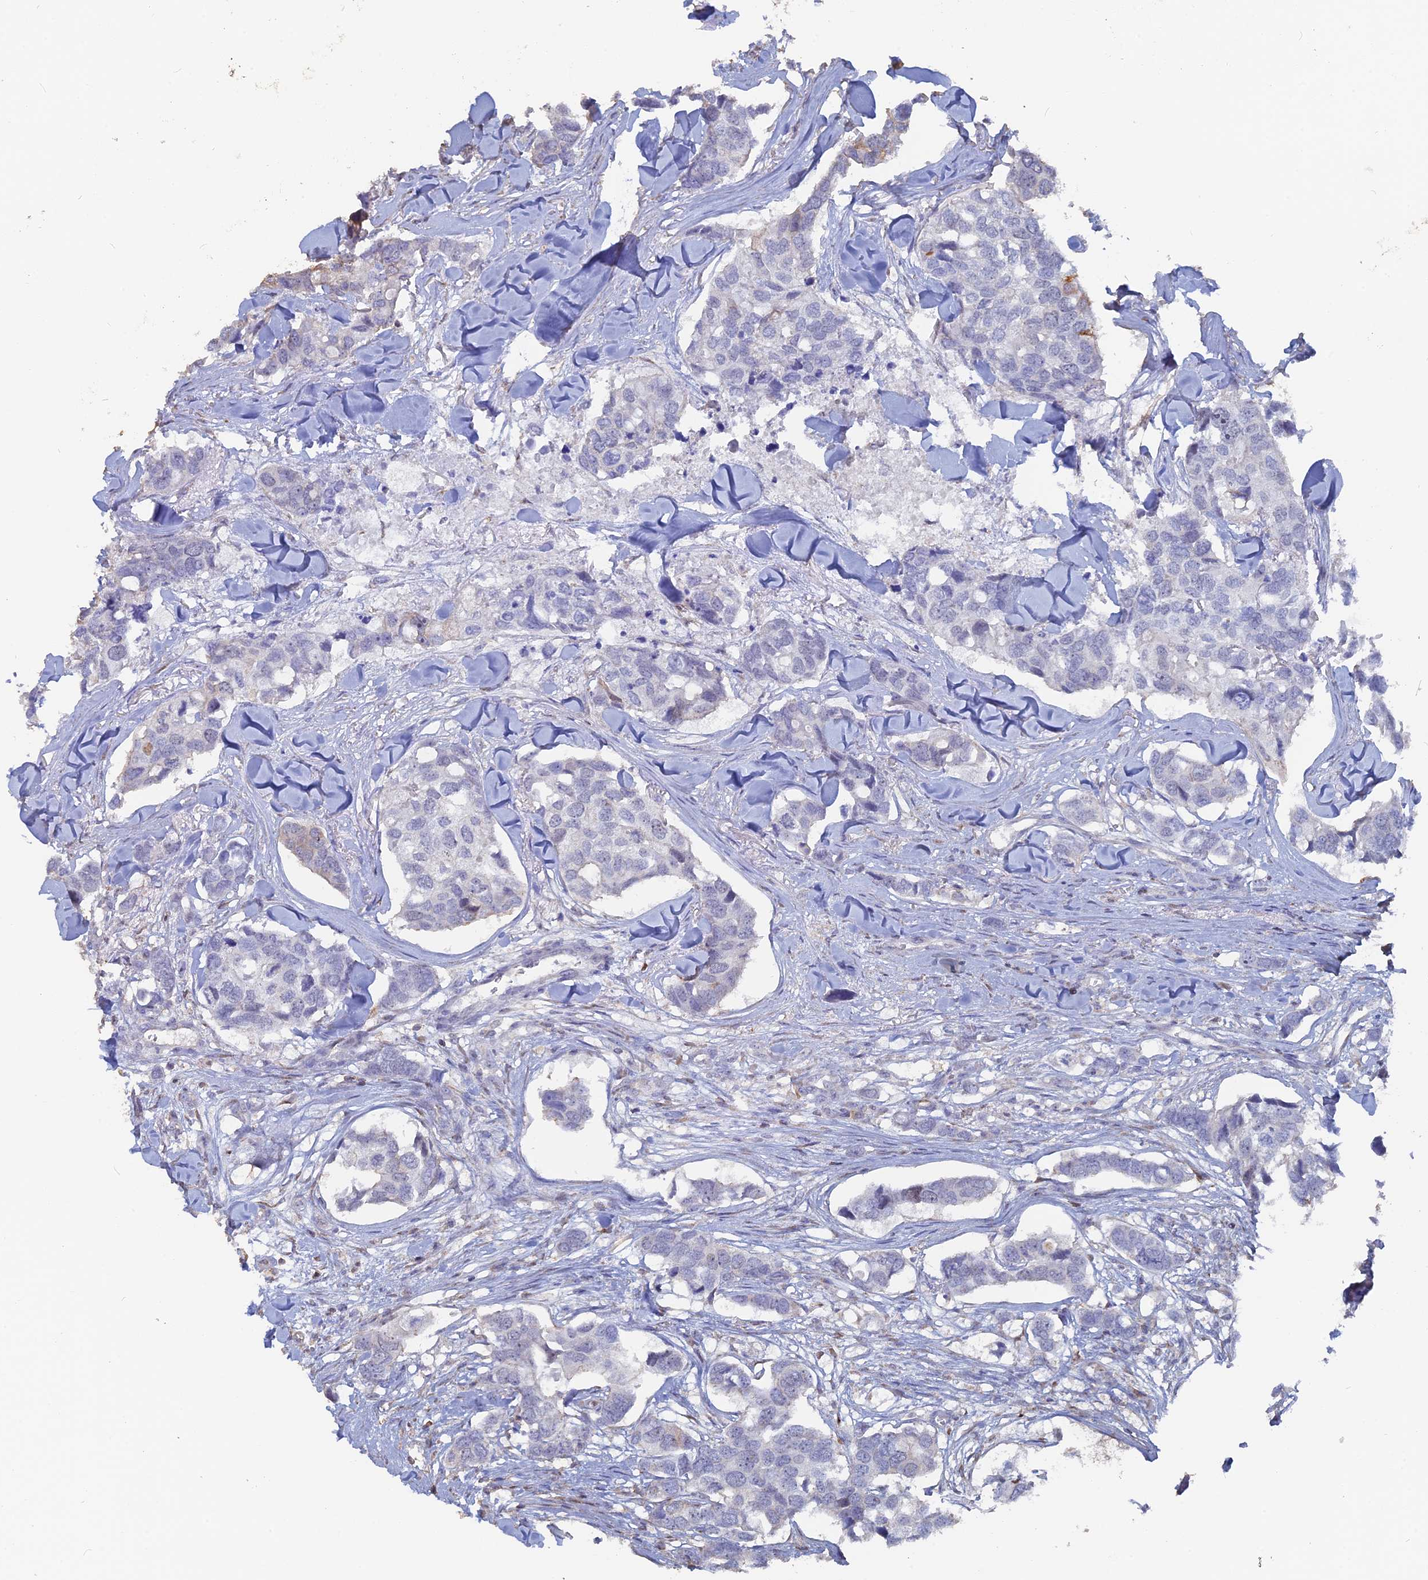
{"staining": {"intensity": "weak", "quantity": "<25%", "location": "cytoplasmic/membranous"}, "tissue": "breast cancer", "cell_type": "Tumor cells", "image_type": "cancer", "snomed": [{"axis": "morphology", "description": "Duct carcinoma"}, {"axis": "topography", "description": "Breast"}], "caption": "The IHC photomicrograph has no significant expression in tumor cells of infiltrating ductal carcinoma (breast) tissue.", "gene": "SEMG2", "patient": {"sex": "female", "age": 83}}